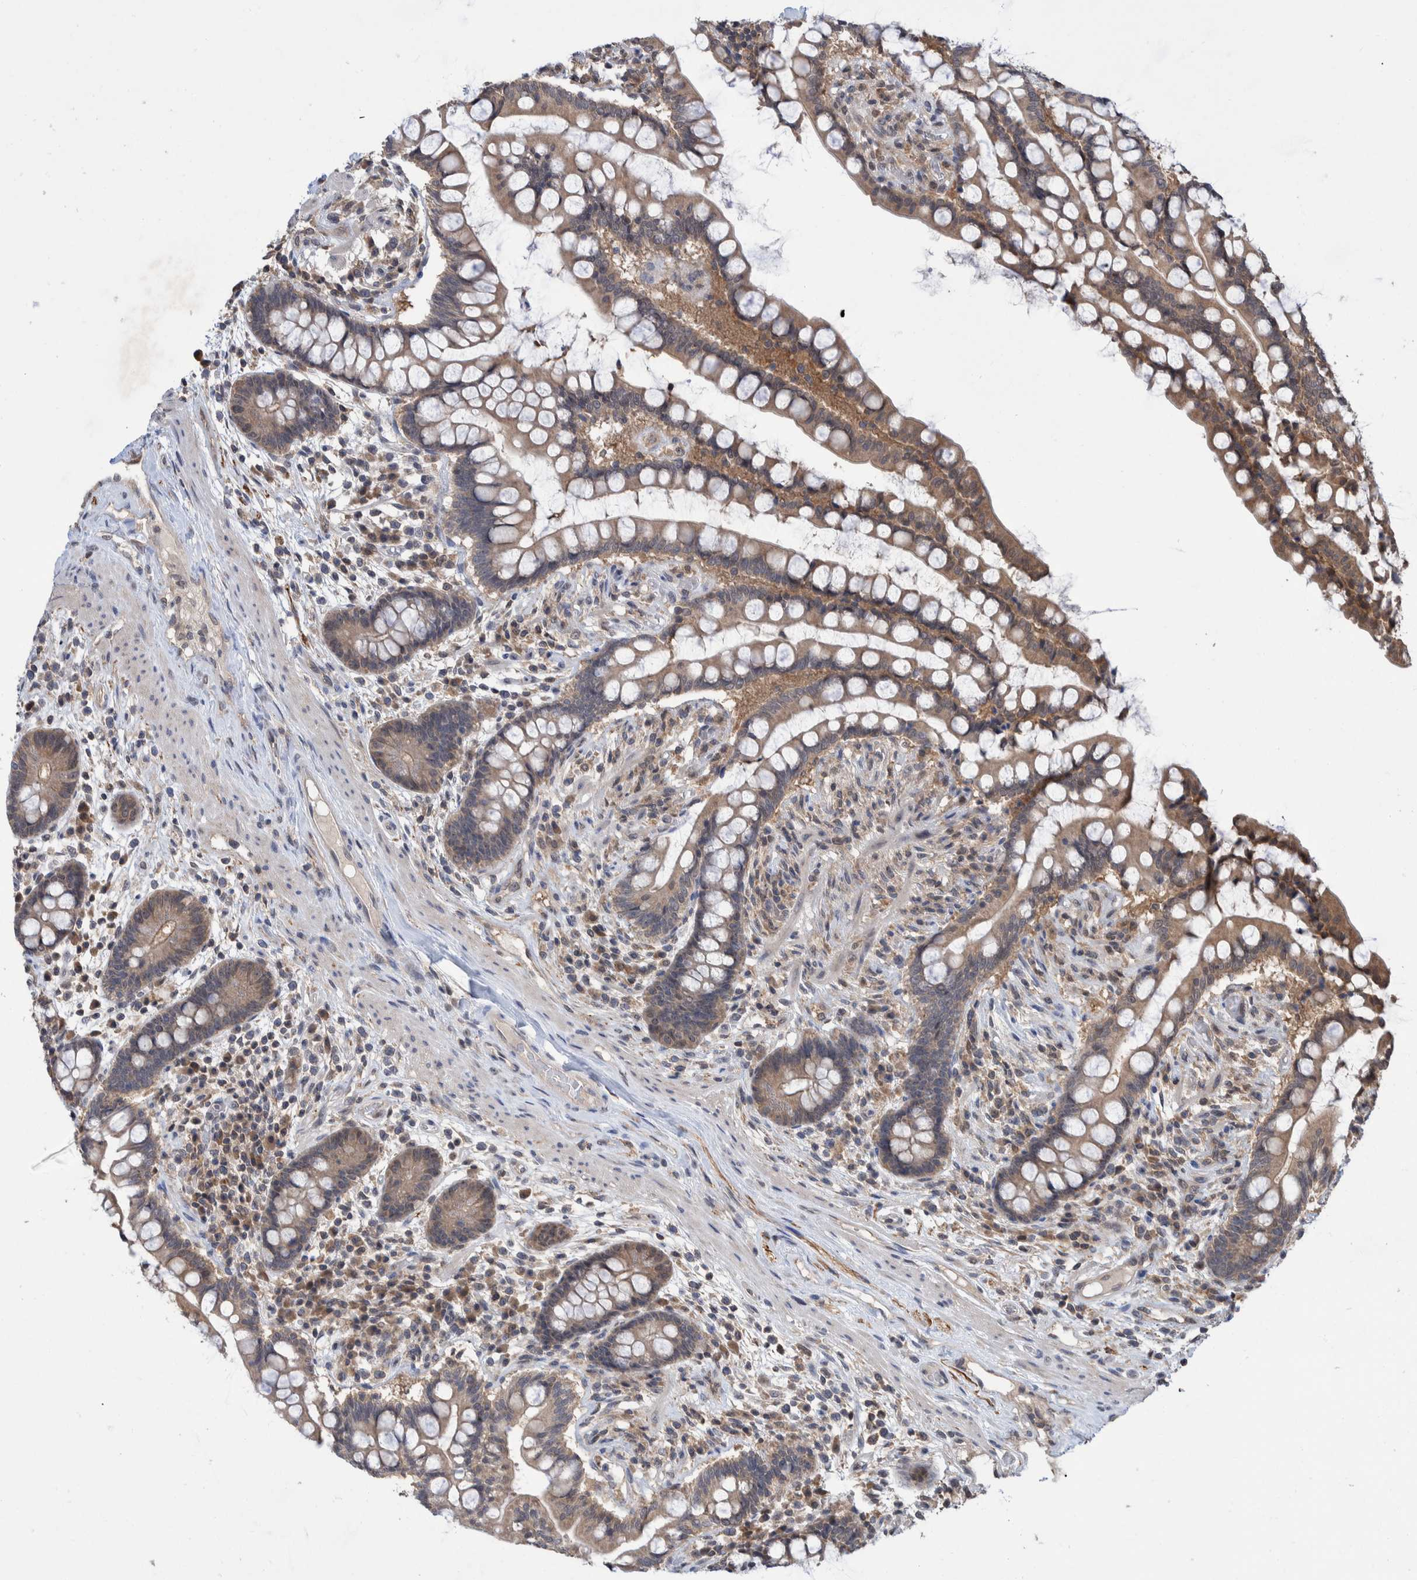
{"staining": {"intensity": "moderate", "quantity": "<25%", "location": "cytoplasmic/membranous"}, "tissue": "colon", "cell_type": "Endothelial cells", "image_type": "normal", "snomed": [{"axis": "morphology", "description": "Normal tissue, NOS"}, {"axis": "topography", "description": "Colon"}], "caption": "Immunohistochemistry (DAB (3,3'-diaminobenzidine)) staining of unremarkable colon reveals moderate cytoplasmic/membranous protein expression in approximately <25% of endothelial cells. (Stains: DAB in brown, nuclei in blue, Microscopy: brightfield microscopy at high magnification).", "gene": "PLPBP", "patient": {"sex": "male", "age": 73}}